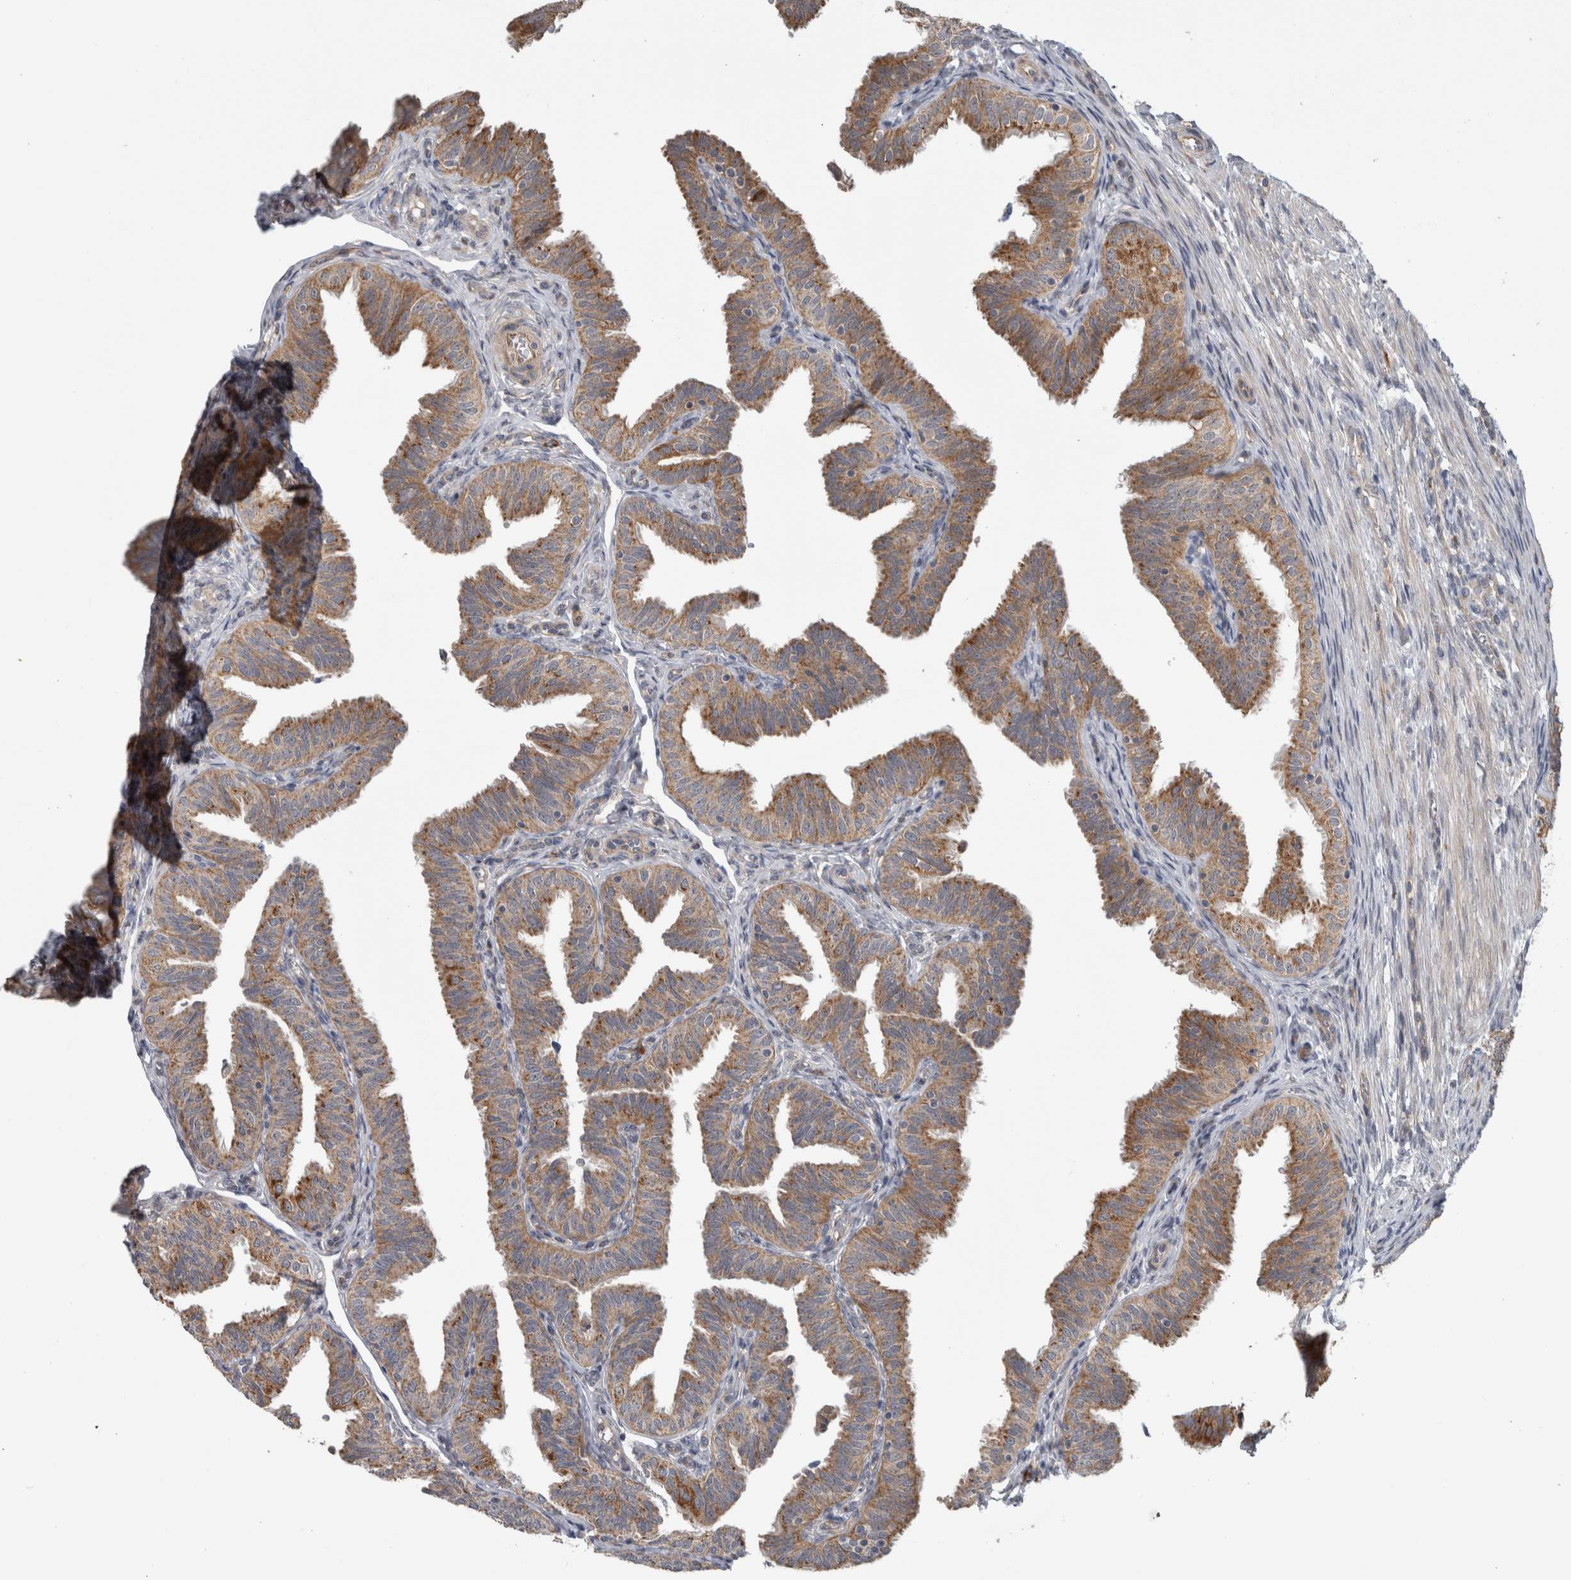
{"staining": {"intensity": "moderate", "quantity": ">75%", "location": "cytoplasmic/membranous"}, "tissue": "fallopian tube", "cell_type": "Glandular cells", "image_type": "normal", "snomed": [{"axis": "morphology", "description": "Normal tissue, NOS"}, {"axis": "topography", "description": "Fallopian tube"}], "caption": "Fallopian tube stained with immunohistochemistry (IHC) shows moderate cytoplasmic/membranous staining in about >75% of glandular cells.", "gene": "ADGRL3", "patient": {"sex": "female", "age": 35}}